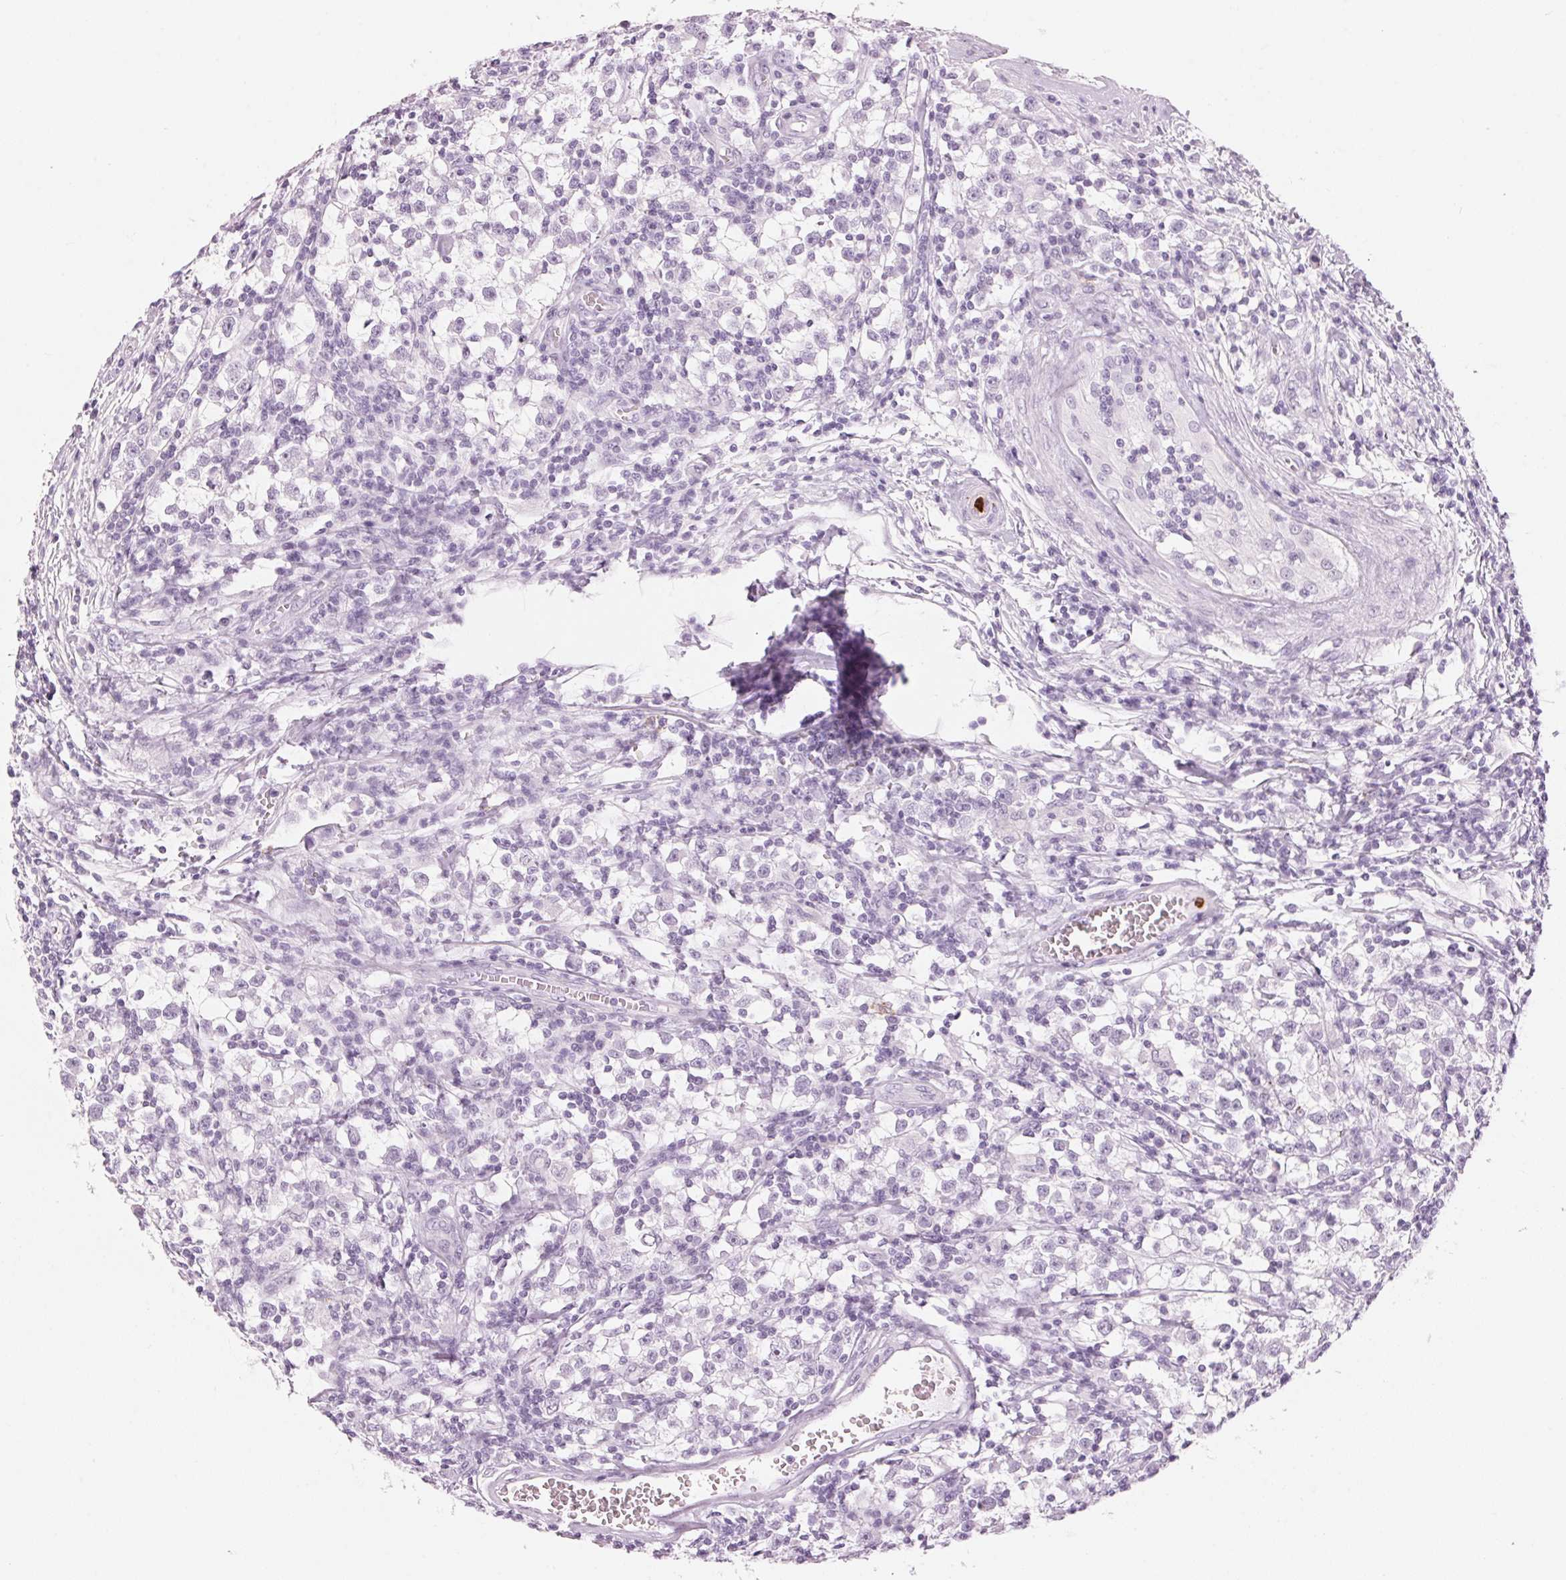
{"staining": {"intensity": "negative", "quantity": "none", "location": "none"}, "tissue": "testis cancer", "cell_type": "Tumor cells", "image_type": "cancer", "snomed": [{"axis": "morphology", "description": "Seminoma, NOS"}, {"axis": "topography", "description": "Testis"}], "caption": "DAB (3,3'-diaminobenzidine) immunohistochemical staining of human testis cancer demonstrates no significant positivity in tumor cells.", "gene": "KLK7", "patient": {"sex": "male", "age": 31}}